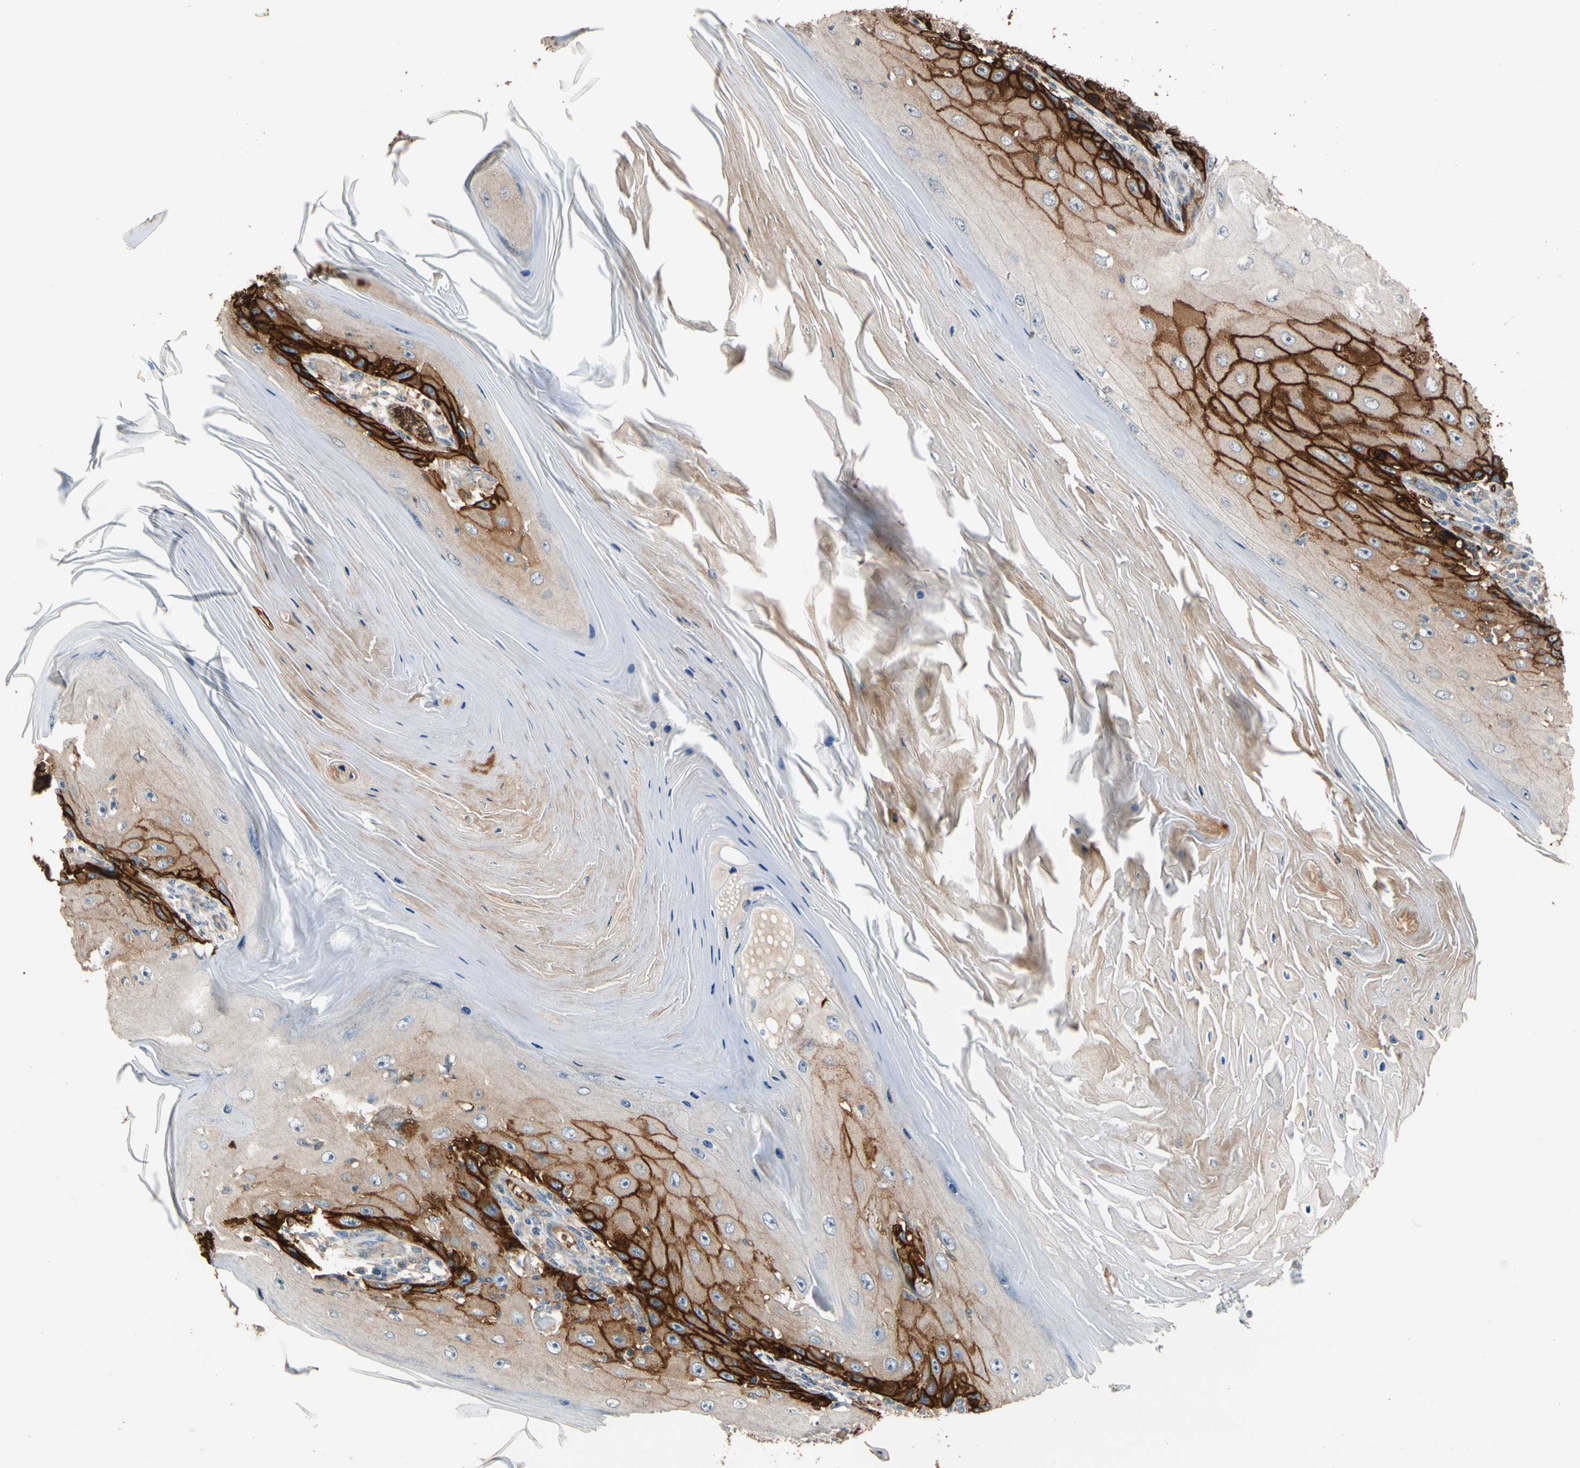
{"staining": {"intensity": "strong", "quantity": ">75%", "location": "cytoplasmic/membranous"}, "tissue": "skin cancer", "cell_type": "Tumor cells", "image_type": "cancer", "snomed": [{"axis": "morphology", "description": "Squamous cell carcinoma, NOS"}, {"axis": "topography", "description": "Skin"}], "caption": "A photomicrograph showing strong cytoplasmic/membranous staining in about >75% of tumor cells in squamous cell carcinoma (skin), as visualized by brown immunohistochemical staining.", "gene": "RIOK2", "patient": {"sex": "female", "age": 73}}